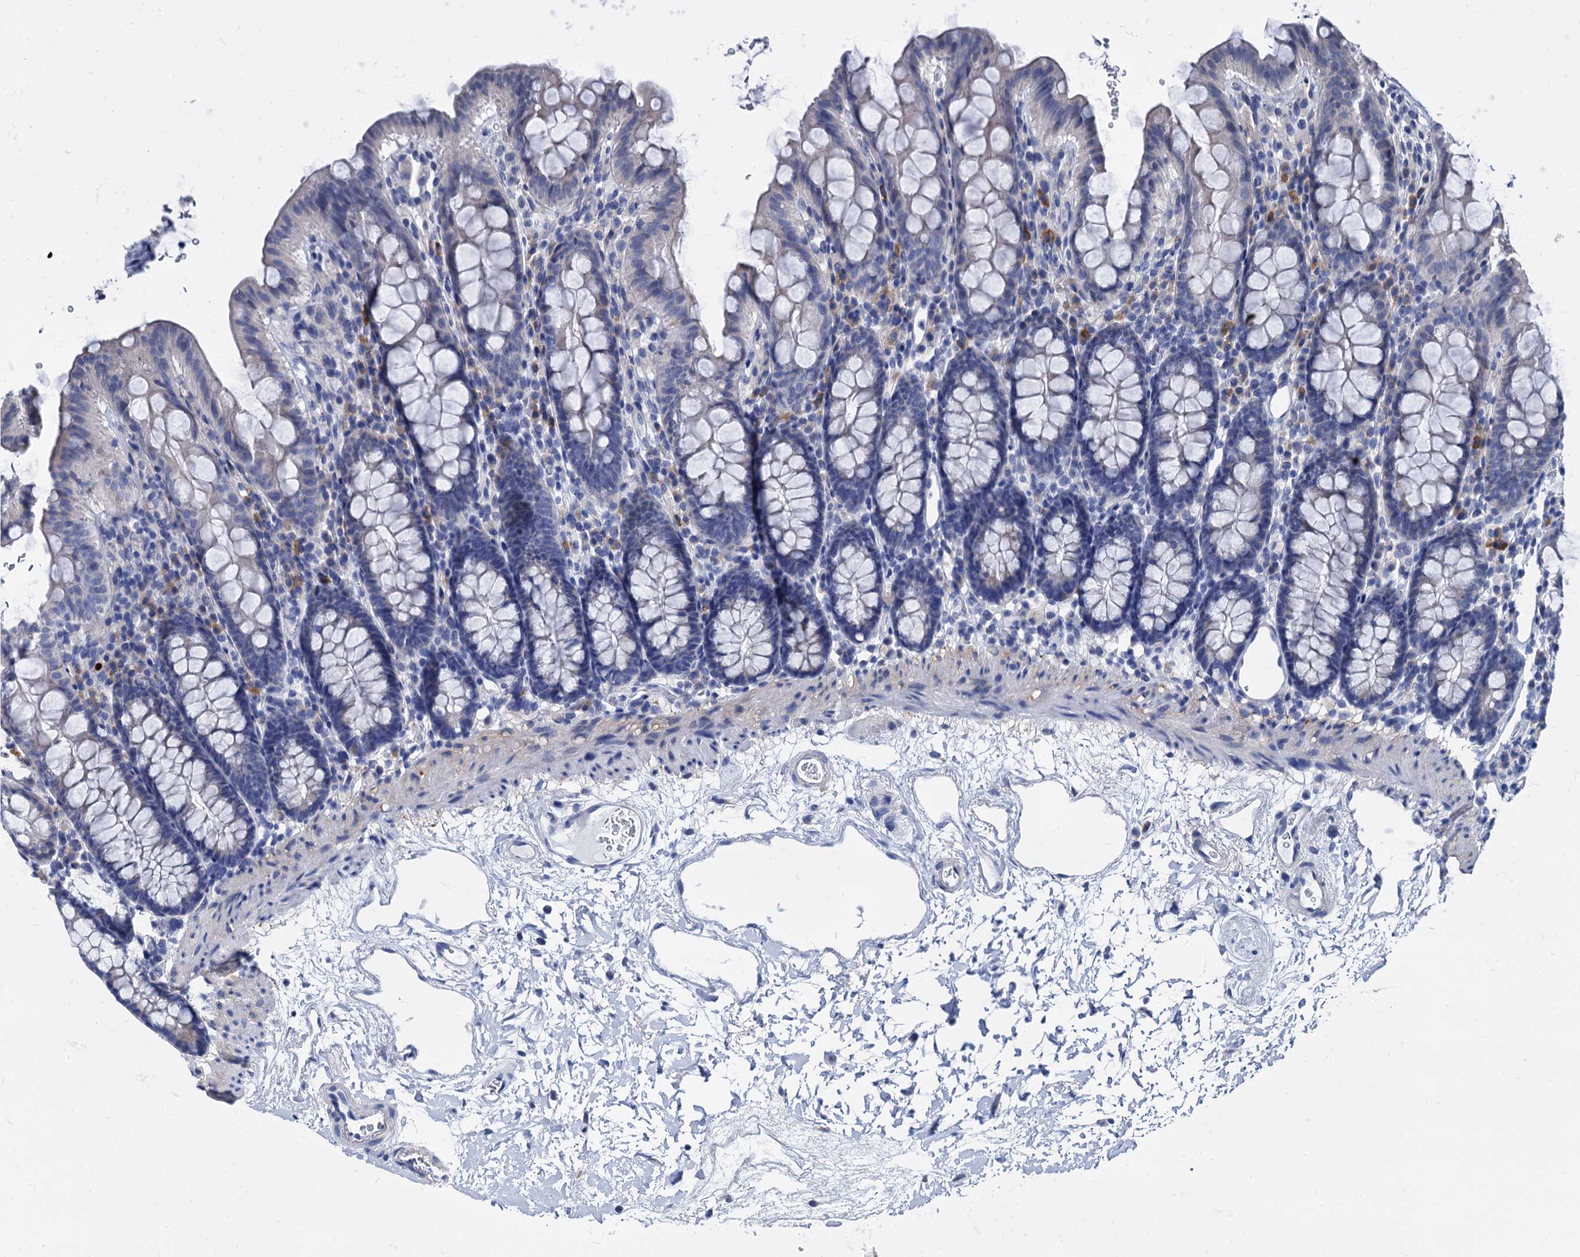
{"staining": {"intensity": "negative", "quantity": "none", "location": "none"}, "tissue": "colon", "cell_type": "Endothelial cells", "image_type": "normal", "snomed": [{"axis": "morphology", "description": "Normal tissue, NOS"}, {"axis": "topography", "description": "Colon"}], "caption": "Immunohistochemistry histopathology image of unremarkable colon stained for a protein (brown), which exhibits no expression in endothelial cells. Brightfield microscopy of IHC stained with DAB (3,3'-diaminobenzidine) (brown) and hematoxylin (blue), captured at high magnification.", "gene": "FOXR2", "patient": {"sex": "male", "age": 75}}